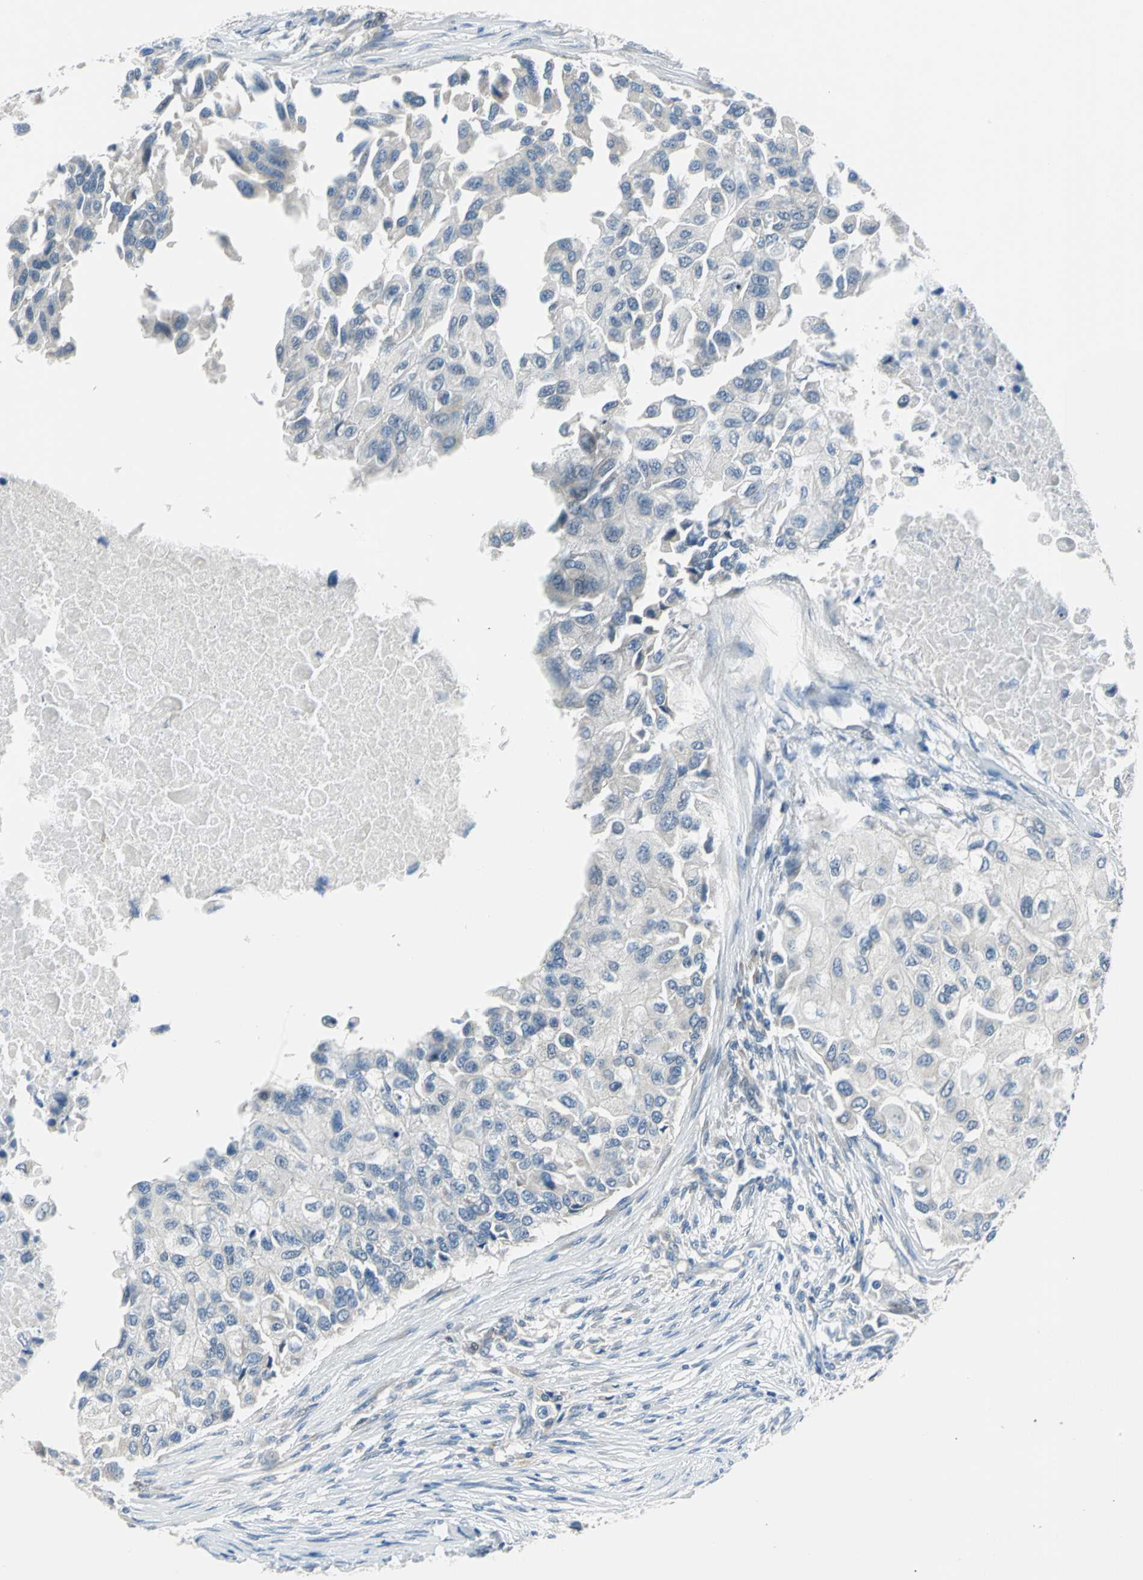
{"staining": {"intensity": "negative", "quantity": "none", "location": "none"}, "tissue": "breast cancer", "cell_type": "Tumor cells", "image_type": "cancer", "snomed": [{"axis": "morphology", "description": "Normal tissue, NOS"}, {"axis": "morphology", "description": "Duct carcinoma"}, {"axis": "topography", "description": "Breast"}], "caption": "High magnification brightfield microscopy of breast cancer stained with DAB (brown) and counterstained with hematoxylin (blue): tumor cells show no significant expression. Brightfield microscopy of immunohistochemistry (IHC) stained with DAB (brown) and hematoxylin (blue), captured at high magnification.", "gene": "ZNF415", "patient": {"sex": "female", "age": 49}}